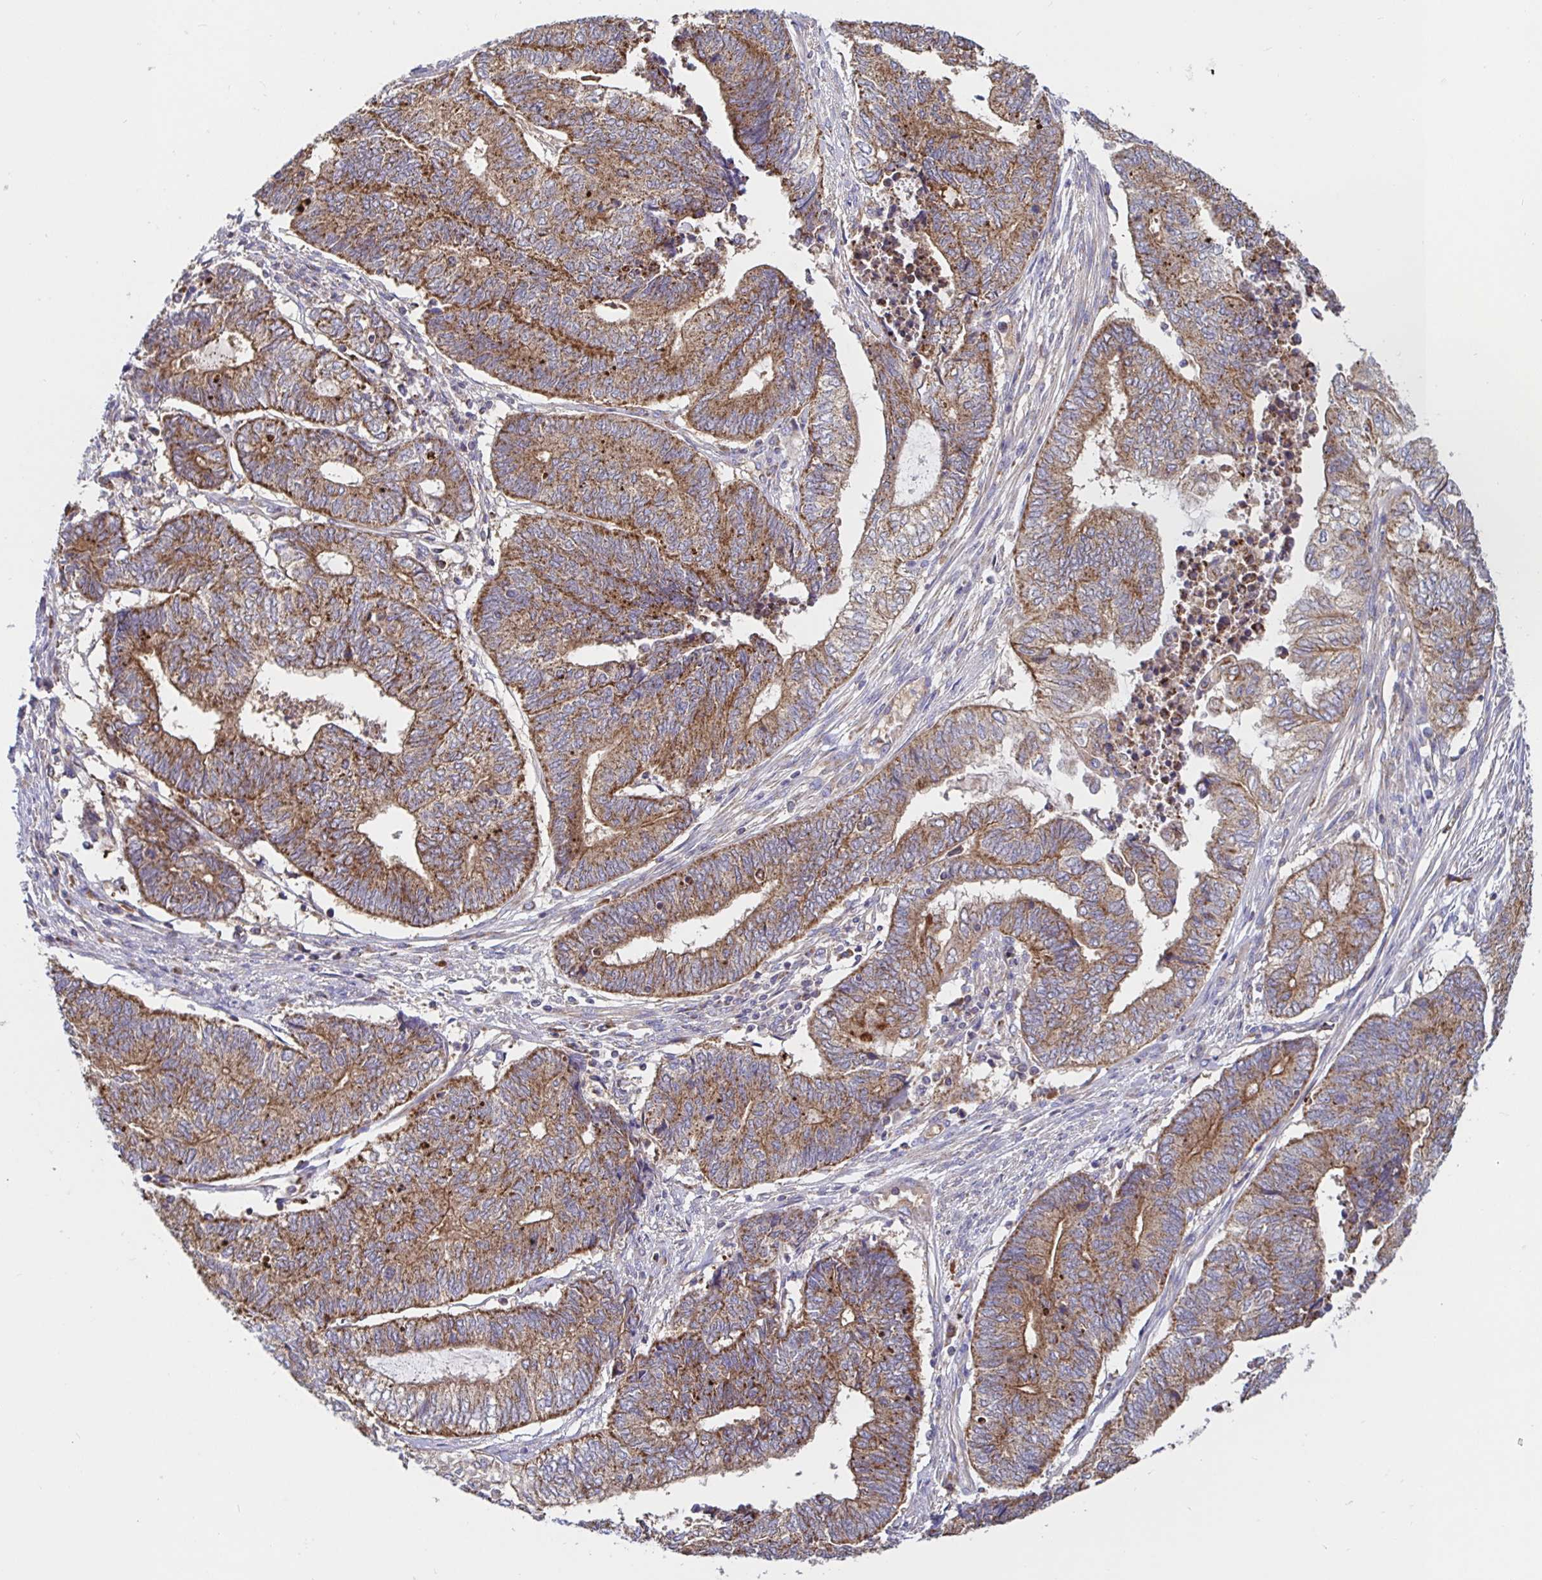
{"staining": {"intensity": "moderate", "quantity": ">75%", "location": "cytoplasmic/membranous"}, "tissue": "endometrial cancer", "cell_type": "Tumor cells", "image_type": "cancer", "snomed": [{"axis": "morphology", "description": "Adenocarcinoma, NOS"}, {"axis": "topography", "description": "Uterus"}, {"axis": "topography", "description": "Endometrium"}], "caption": "Brown immunohistochemical staining in human adenocarcinoma (endometrial) reveals moderate cytoplasmic/membranous expression in approximately >75% of tumor cells.", "gene": "PRDX3", "patient": {"sex": "female", "age": 70}}